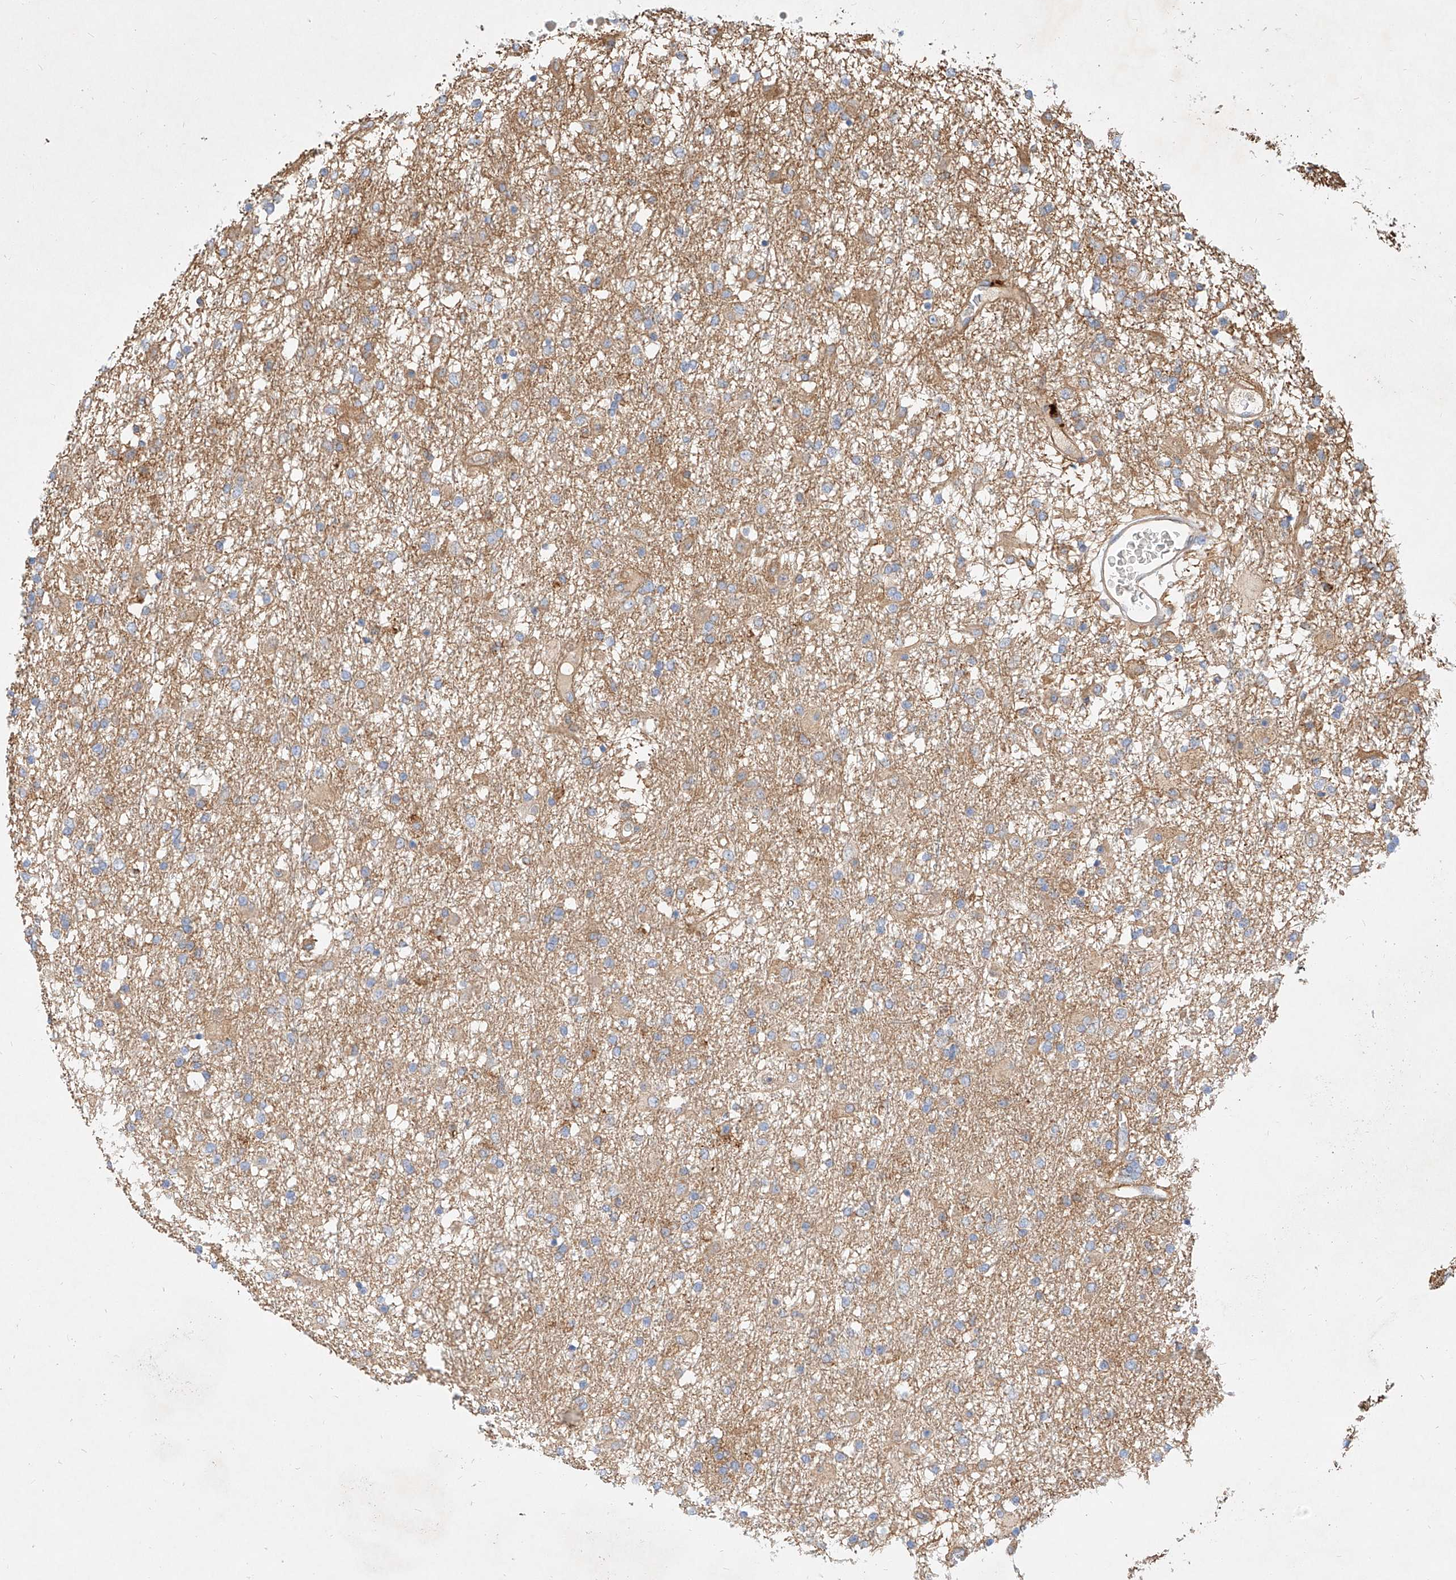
{"staining": {"intensity": "weak", "quantity": "<25%", "location": "cytoplasmic/membranous"}, "tissue": "glioma", "cell_type": "Tumor cells", "image_type": "cancer", "snomed": [{"axis": "morphology", "description": "Glioma, malignant, Low grade"}, {"axis": "topography", "description": "Brain"}], "caption": "The histopathology image shows no staining of tumor cells in malignant low-grade glioma. (DAB (3,3'-diaminobenzidine) IHC, high magnification).", "gene": "NFAM1", "patient": {"sex": "male", "age": 65}}